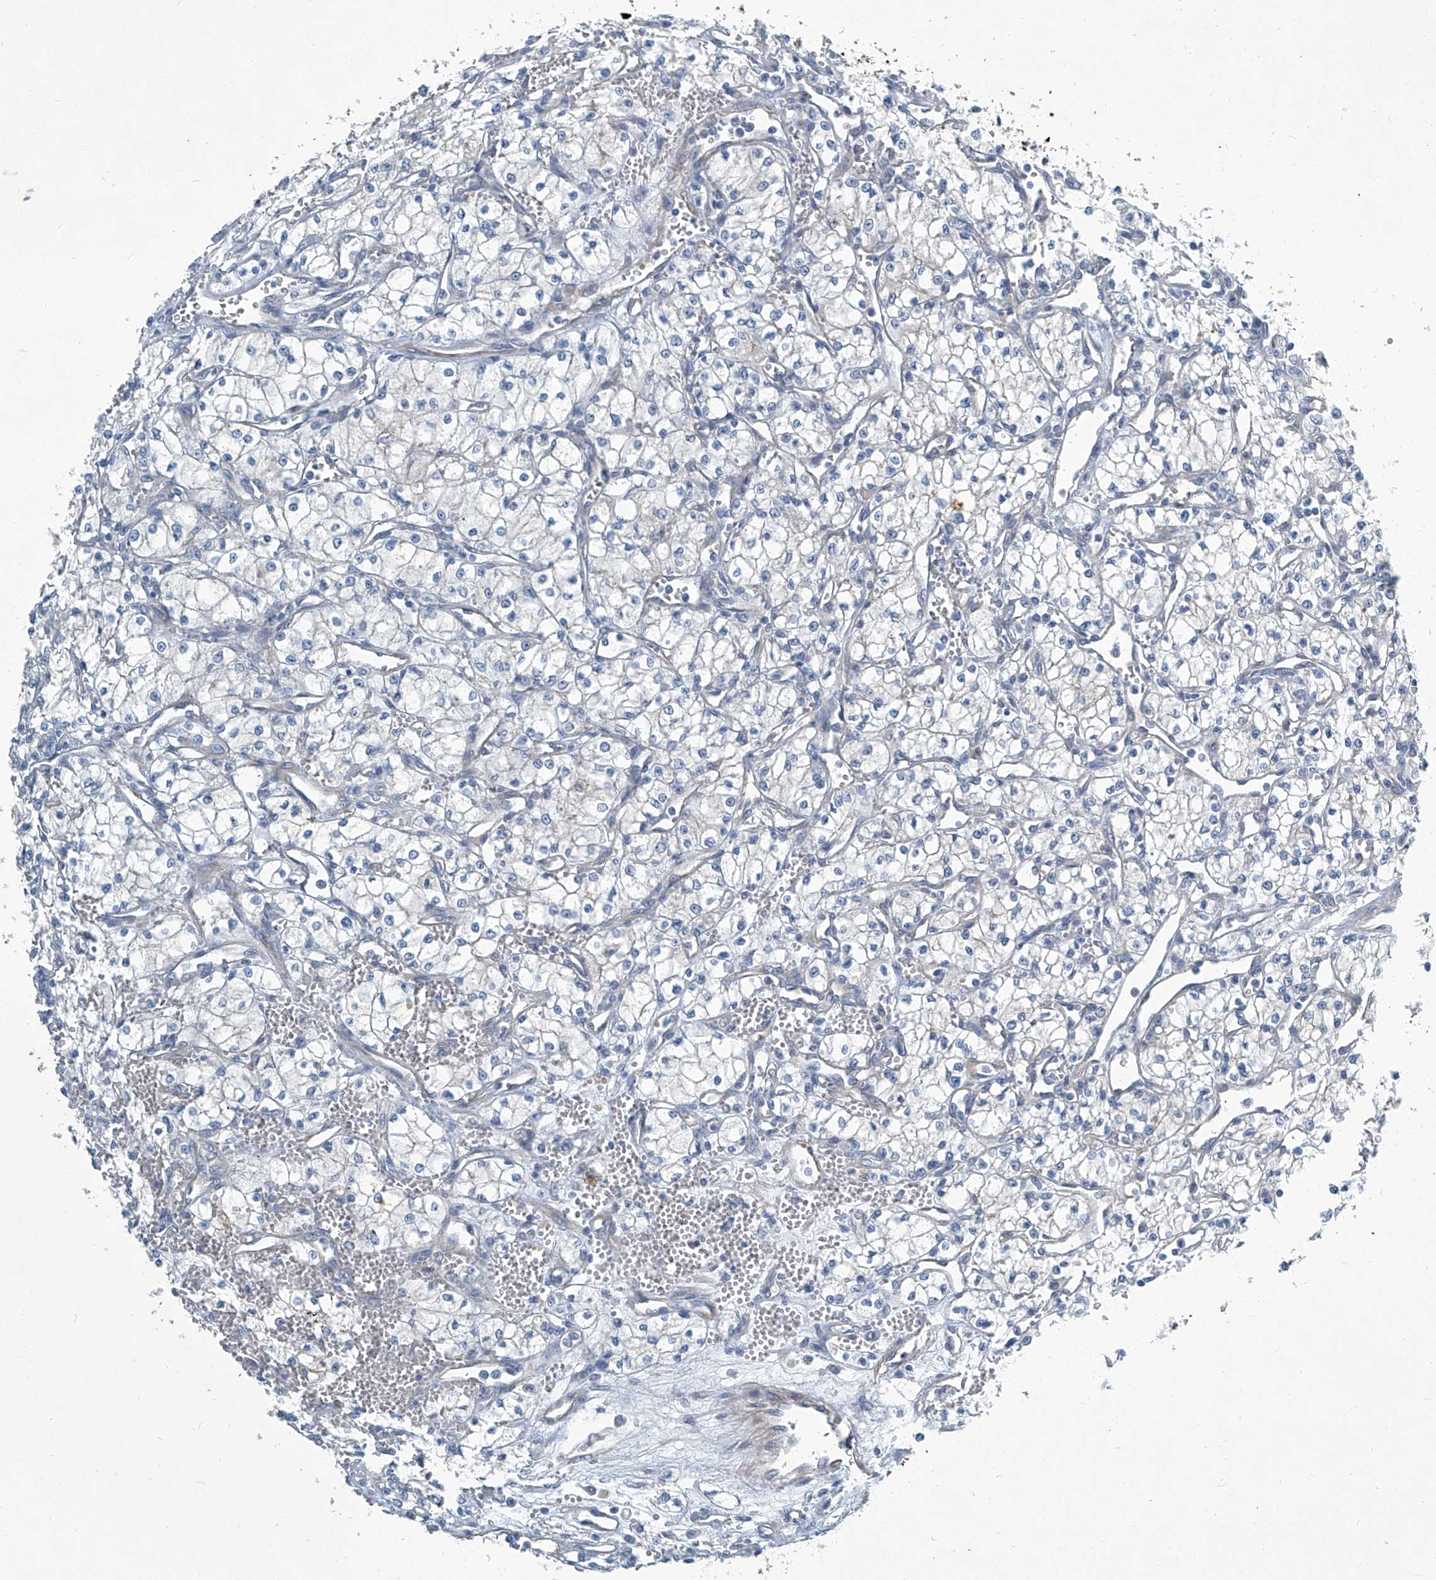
{"staining": {"intensity": "negative", "quantity": "none", "location": "none"}, "tissue": "renal cancer", "cell_type": "Tumor cells", "image_type": "cancer", "snomed": [{"axis": "morphology", "description": "Adenocarcinoma, NOS"}, {"axis": "topography", "description": "Kidney"}], "caption": "High power microscopy histopathology image of an immunohistochemistry image of adenocarcinoma (renal), revealing no significant staining in tumor cells.", "gene": "SLC26A11", "patient": {"sex": "male", "age": 59}}